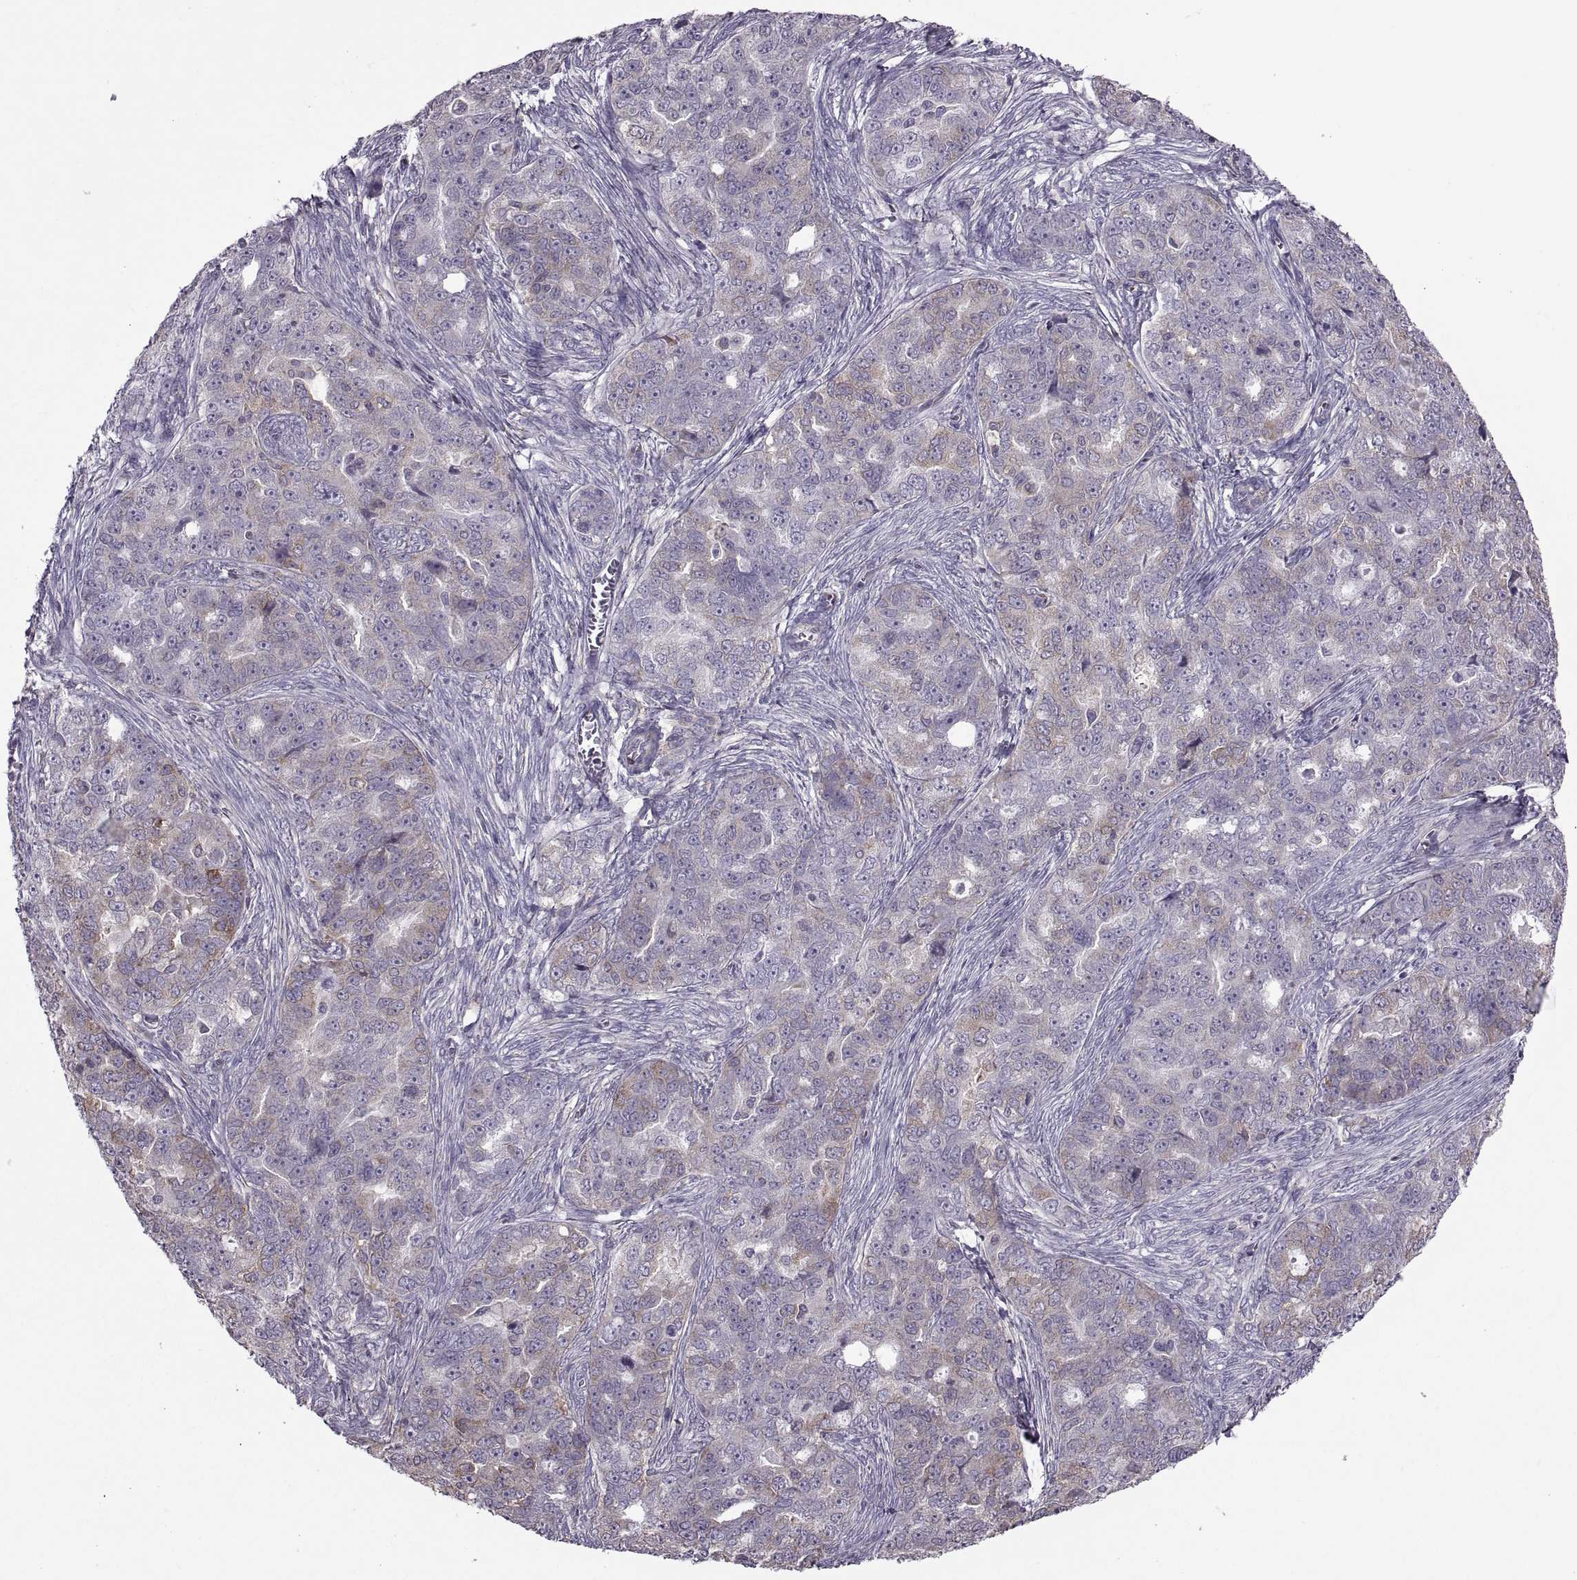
{"staining": {"intensity": "weak", "quantity": "25%-75%", "location": "cytoplasmic/membranous"}, "tissue": "ovarian cancer", "cell_type": "Tumor cells", "image_type": "cancer", "snomed": [{"axis": "morphology", "description": "Cystadenocarcinoma, serous, NOS"}, {"axis": "topography", "description": "Ovary"}], "caption": "IHC image of neoplastic tissue: human ovarian serous cystadenocarcinoma stained using immunohistochemistry displays low levels of weak protein expression localized specifically in the cytoplasmic/membranous of tumor cells, appearing as a cytoplasmic/membranous brown color.", "gene": "PABPC1", "patient": {"sex": "female", "age": 51}}